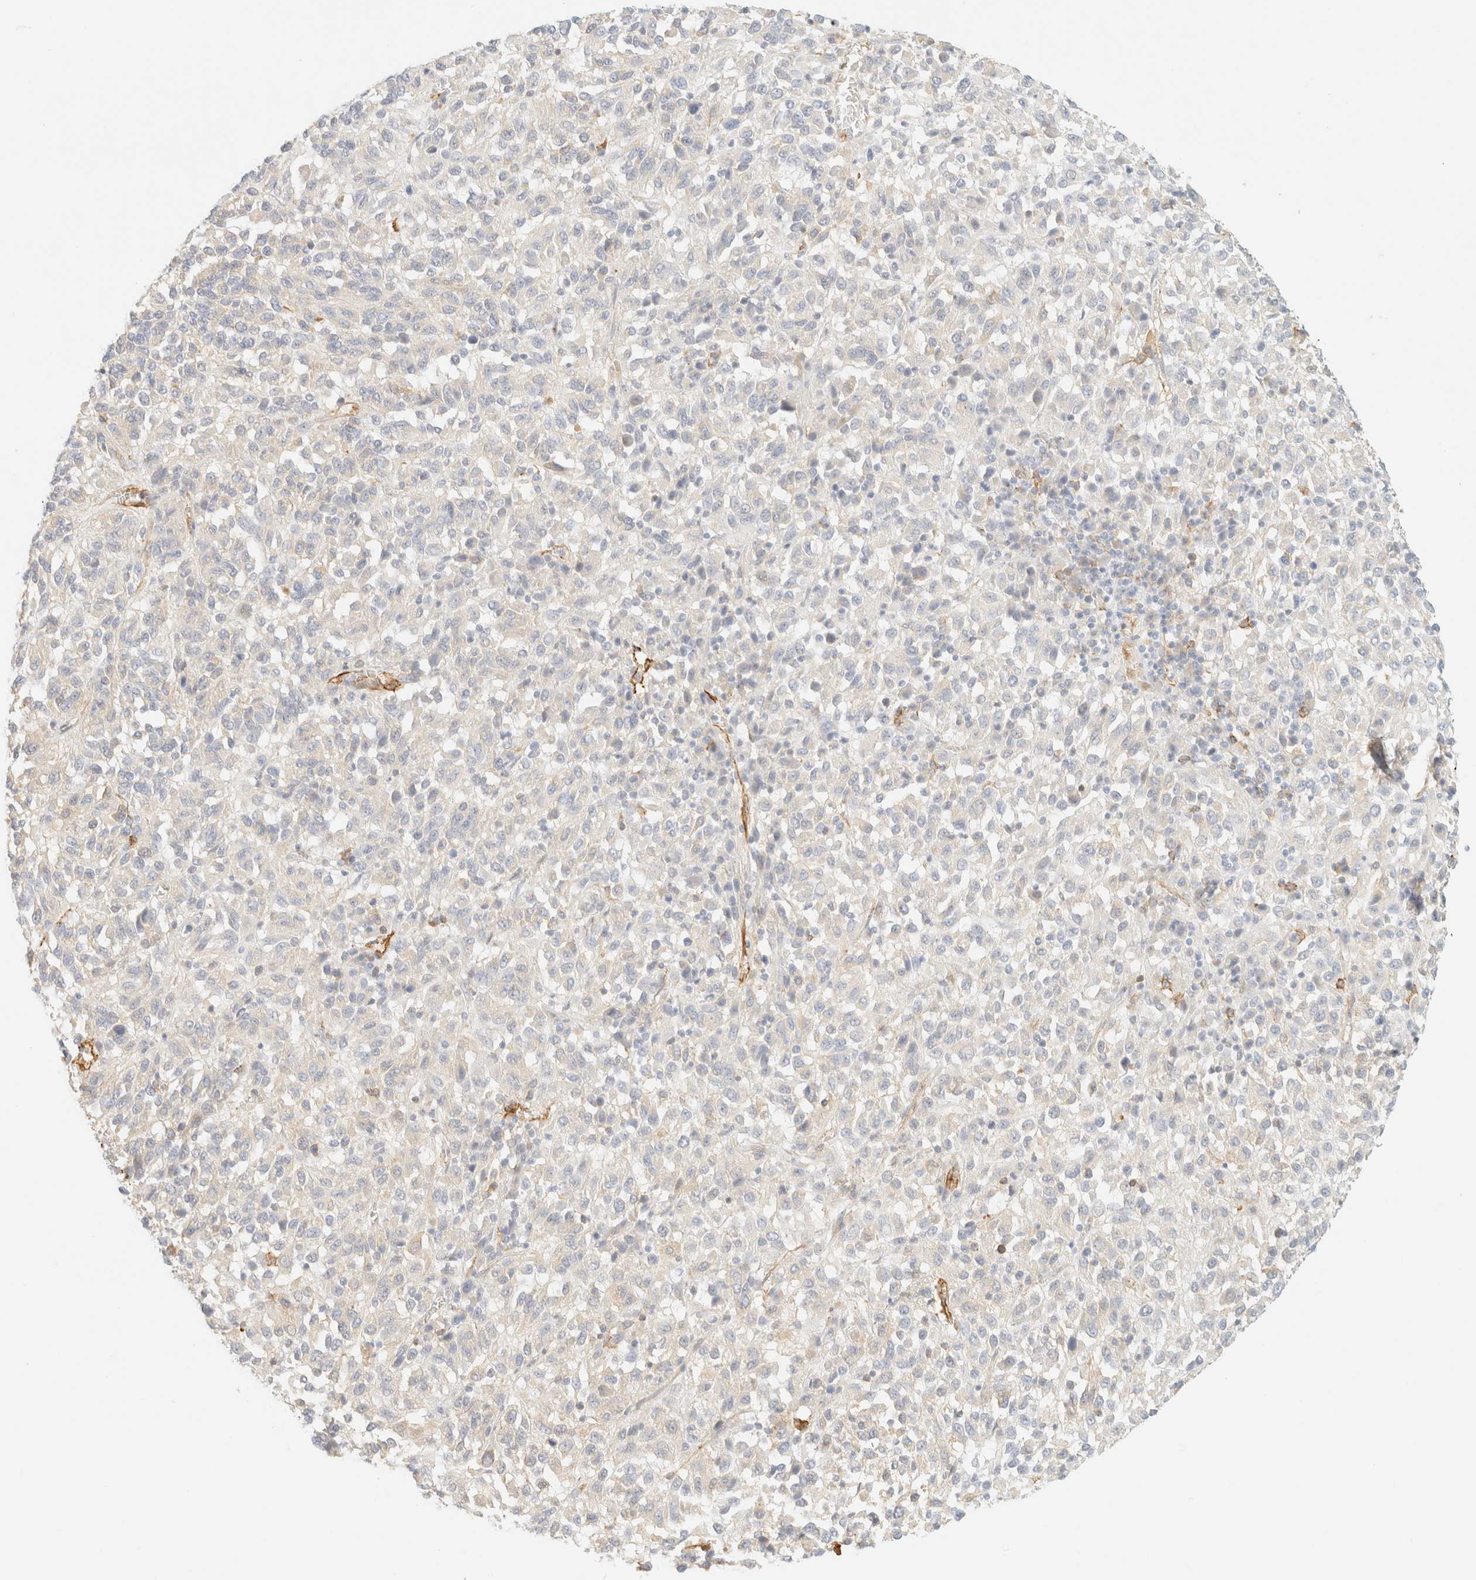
{"staining": {"intensity": "negative", "quantity": "none", "location": "none"}, "tissue": "melanoma", "cell_type": "Tumor cells", "image_type": "cancer", "snomed": [{"axis": "morphology", "description": "Malignant melanoma, Metastatic site"}, {"axis": "topography", "description": "Lung"}], "caption": "This is an immunohistochemistry micrograph of human malignant melanoma (metastatic site). There is no positivity in tumor cells.", "gene": "OTOP2", "patient": {"sex": "male", "age": 64}}